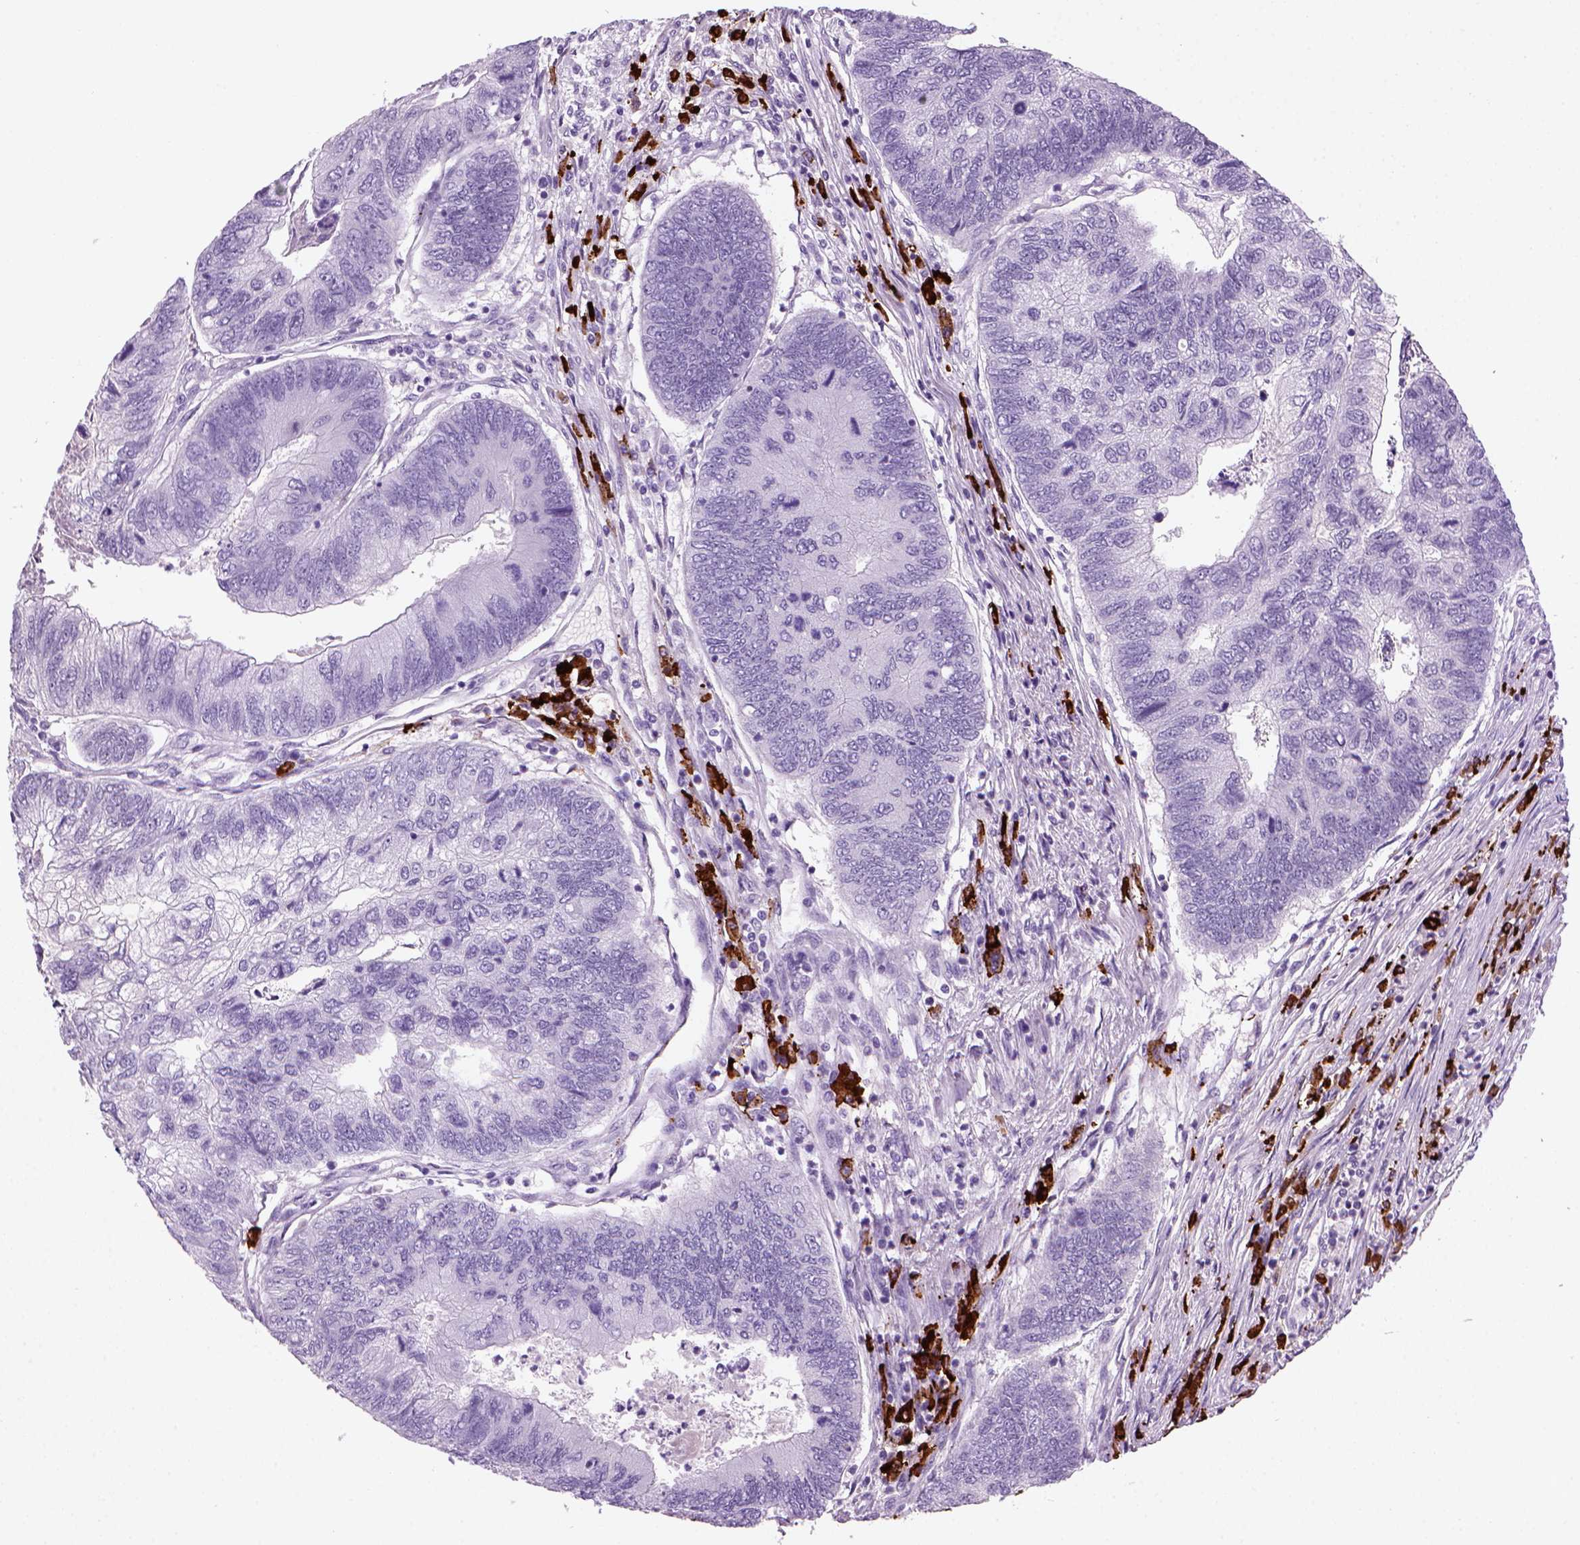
{"staining": {"intensity": "negative", "quantity": "none", "location": "none"}, "tissue": "colorectal cancer", "cell_type": "Tumor cells", "image_type": "cancer", "snomed": [{"axis": "morphology", "description": "Adenocarcinoma, NOS"}, {"axis": "topography", "description": "Colon"}], "caption": "Immunohistochemistry micrograph of neoplastic tissue: human colorectal cancer (adenocarcinoma) stained with DAB (3,3'-diaminobenzidine) displays no significant protein staining in tumor cells. (DAB immunohistochemistry visualized using brightfield microscopy, high magnification).", "gene": "MZB1", "patient": {"sex": "female", "age": 67}}